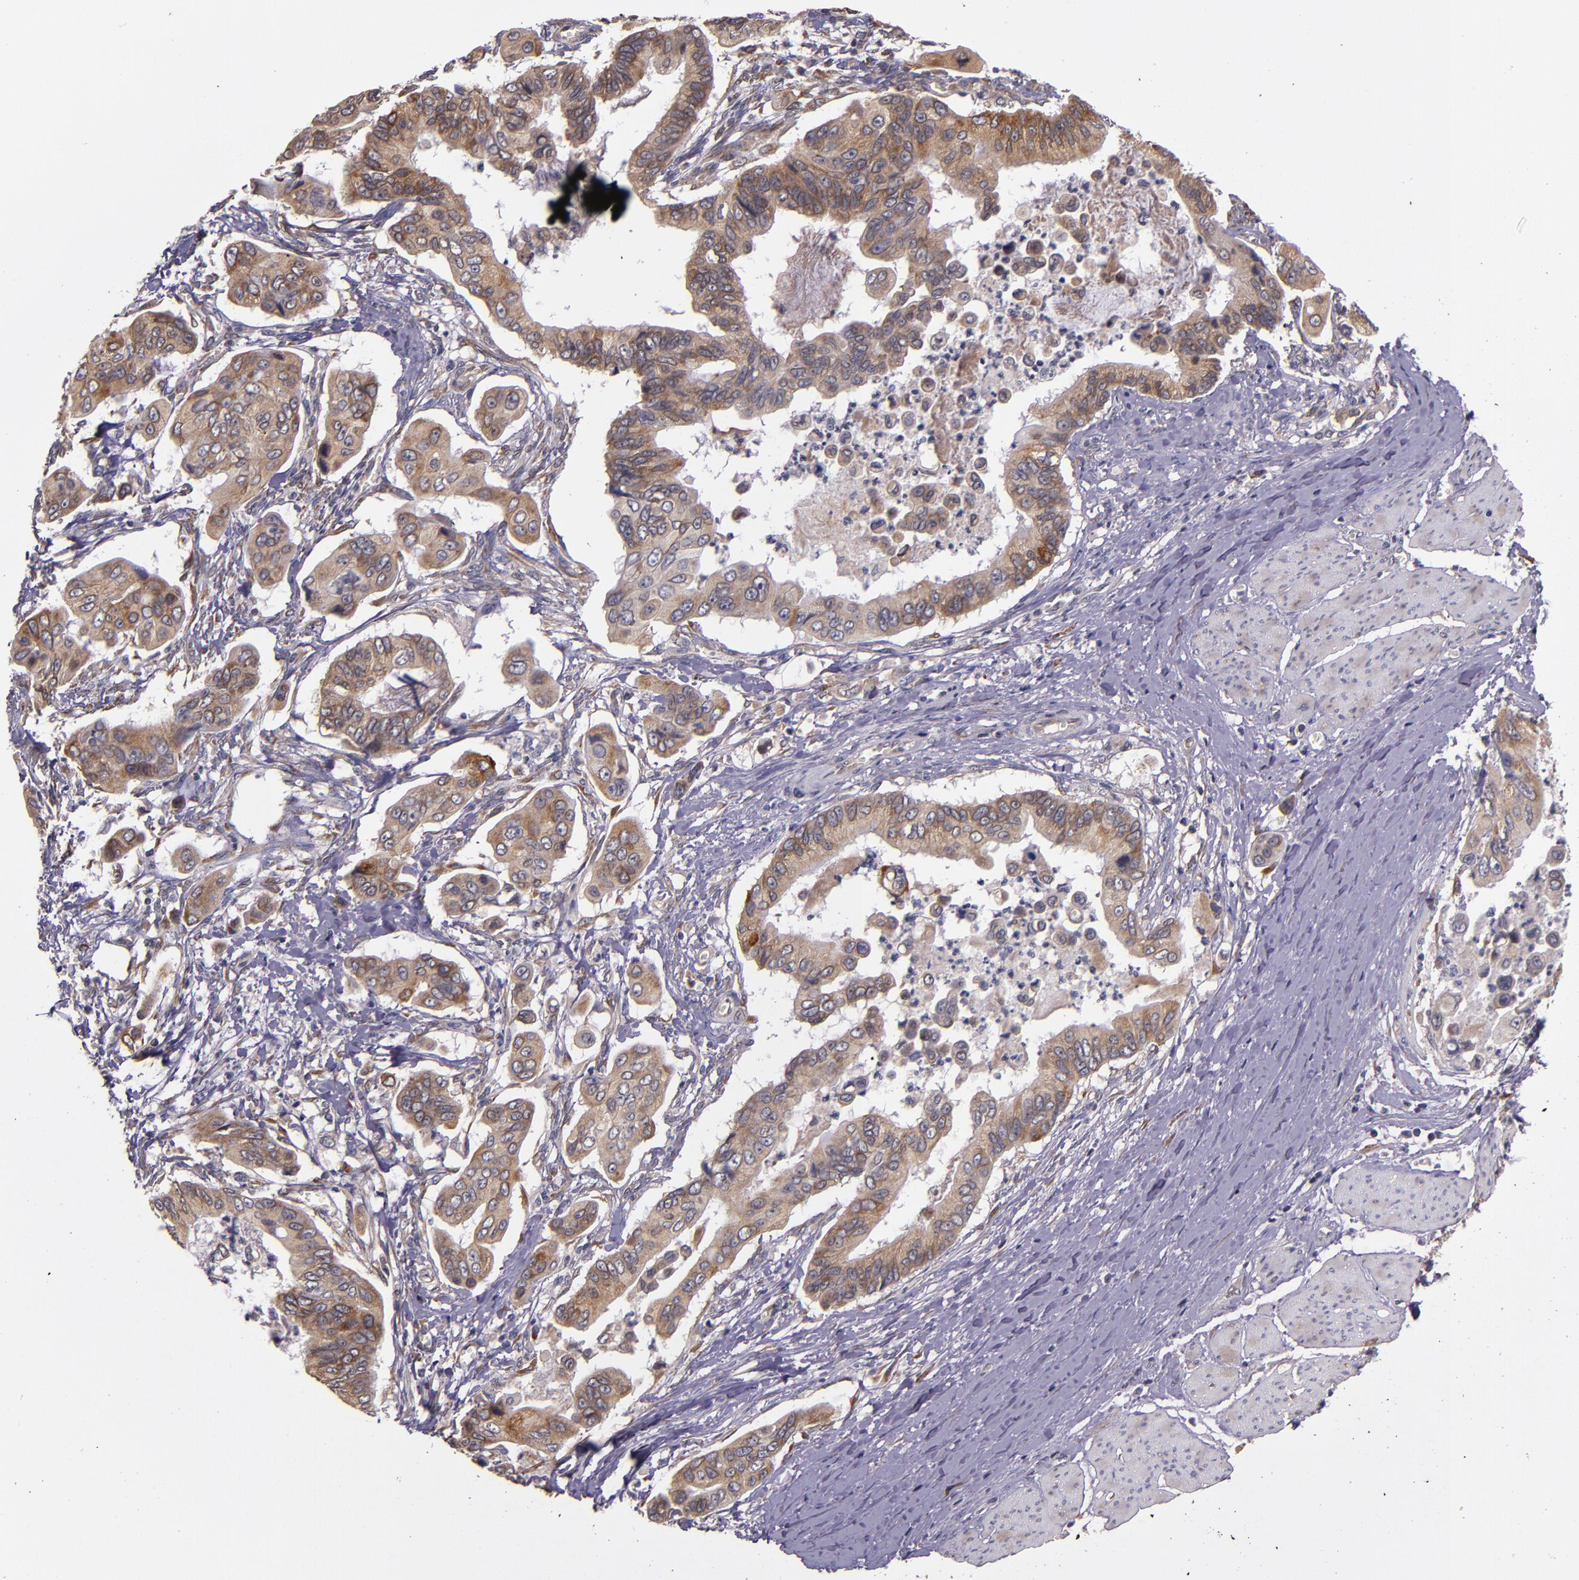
{"staining": {"intensity": "moderate", "quantity": ">75%", "location": "cytoplasmic/membranous"}, "tissue": "stomach cancer", "cell_type": "Tumor cells", "image_type": "cancer", "snomed": [{"axis": "morphology", "description": "Adenocarcinoma, NOS"}, {"axis": "topography", "description": "Stomach, upper"}], "caption": "High-power microscopy captured an immunohistochemistry (IHC) micrograph of stomach cancer, revealing moderate cytoplasmic/membranous positivity in approximately >75% of tumor cells. Nuclei are stained in blue.", "gene": "PRAF2", "patient": {"sex": "male", "age": 80}}